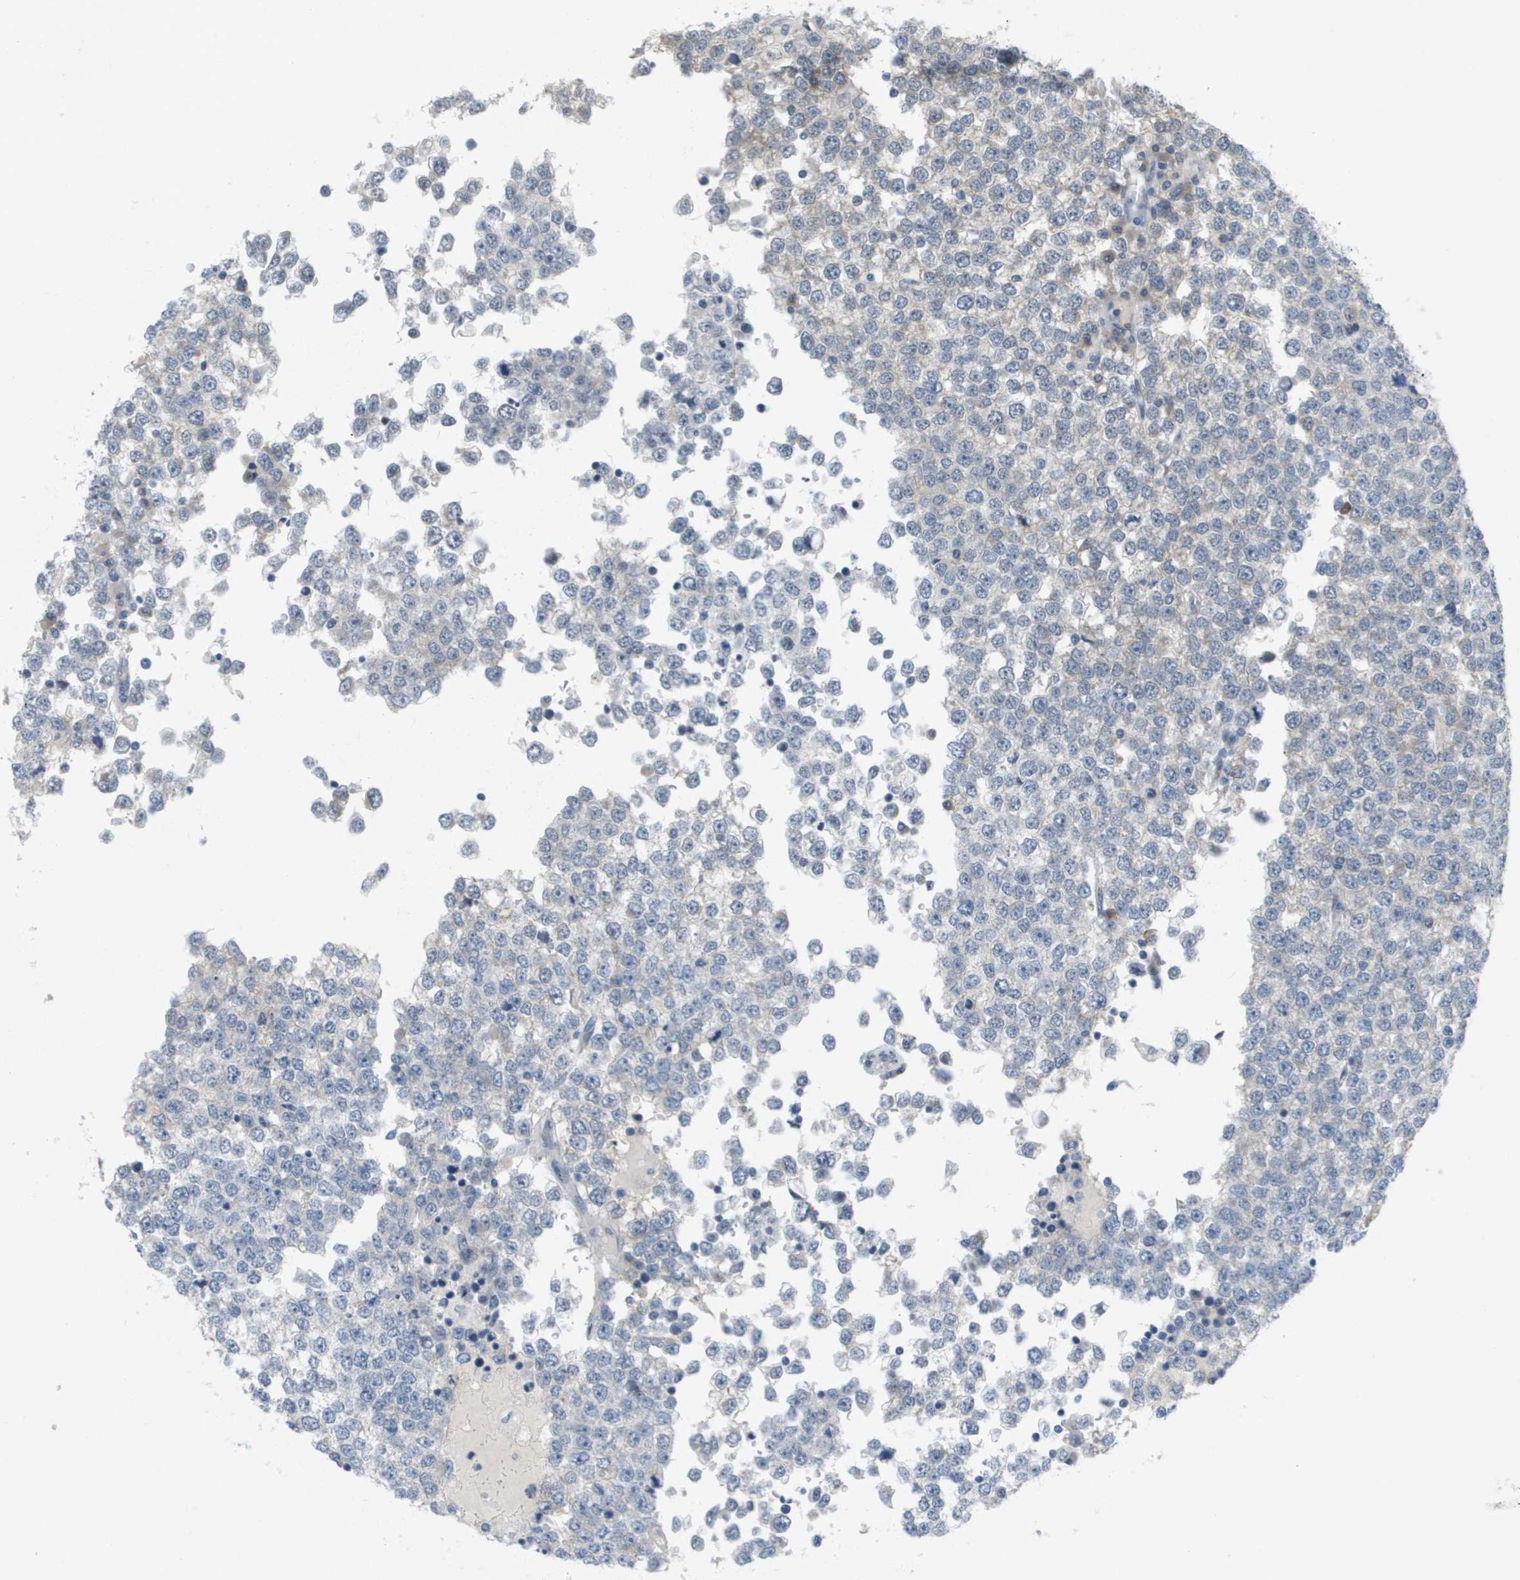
{"staining": {"intensity": "weak", "quantity": "<25%", "location": "cytoplasmic/membranous"}, "tissue": "testis cancer", "cell_type": "Tumor cells", "image_type": "cancer", "snomed": [{"axis": "morphology", "description": "Seminoma, NOS"}, {"axis": "topography", "description": "Testis"}], "caption": "Histopathology image shows no protein expression in tumor cells of testis cancer tissue.", "gene": "MARCHF8", "patient": {"sex": "male", "age": 65}}